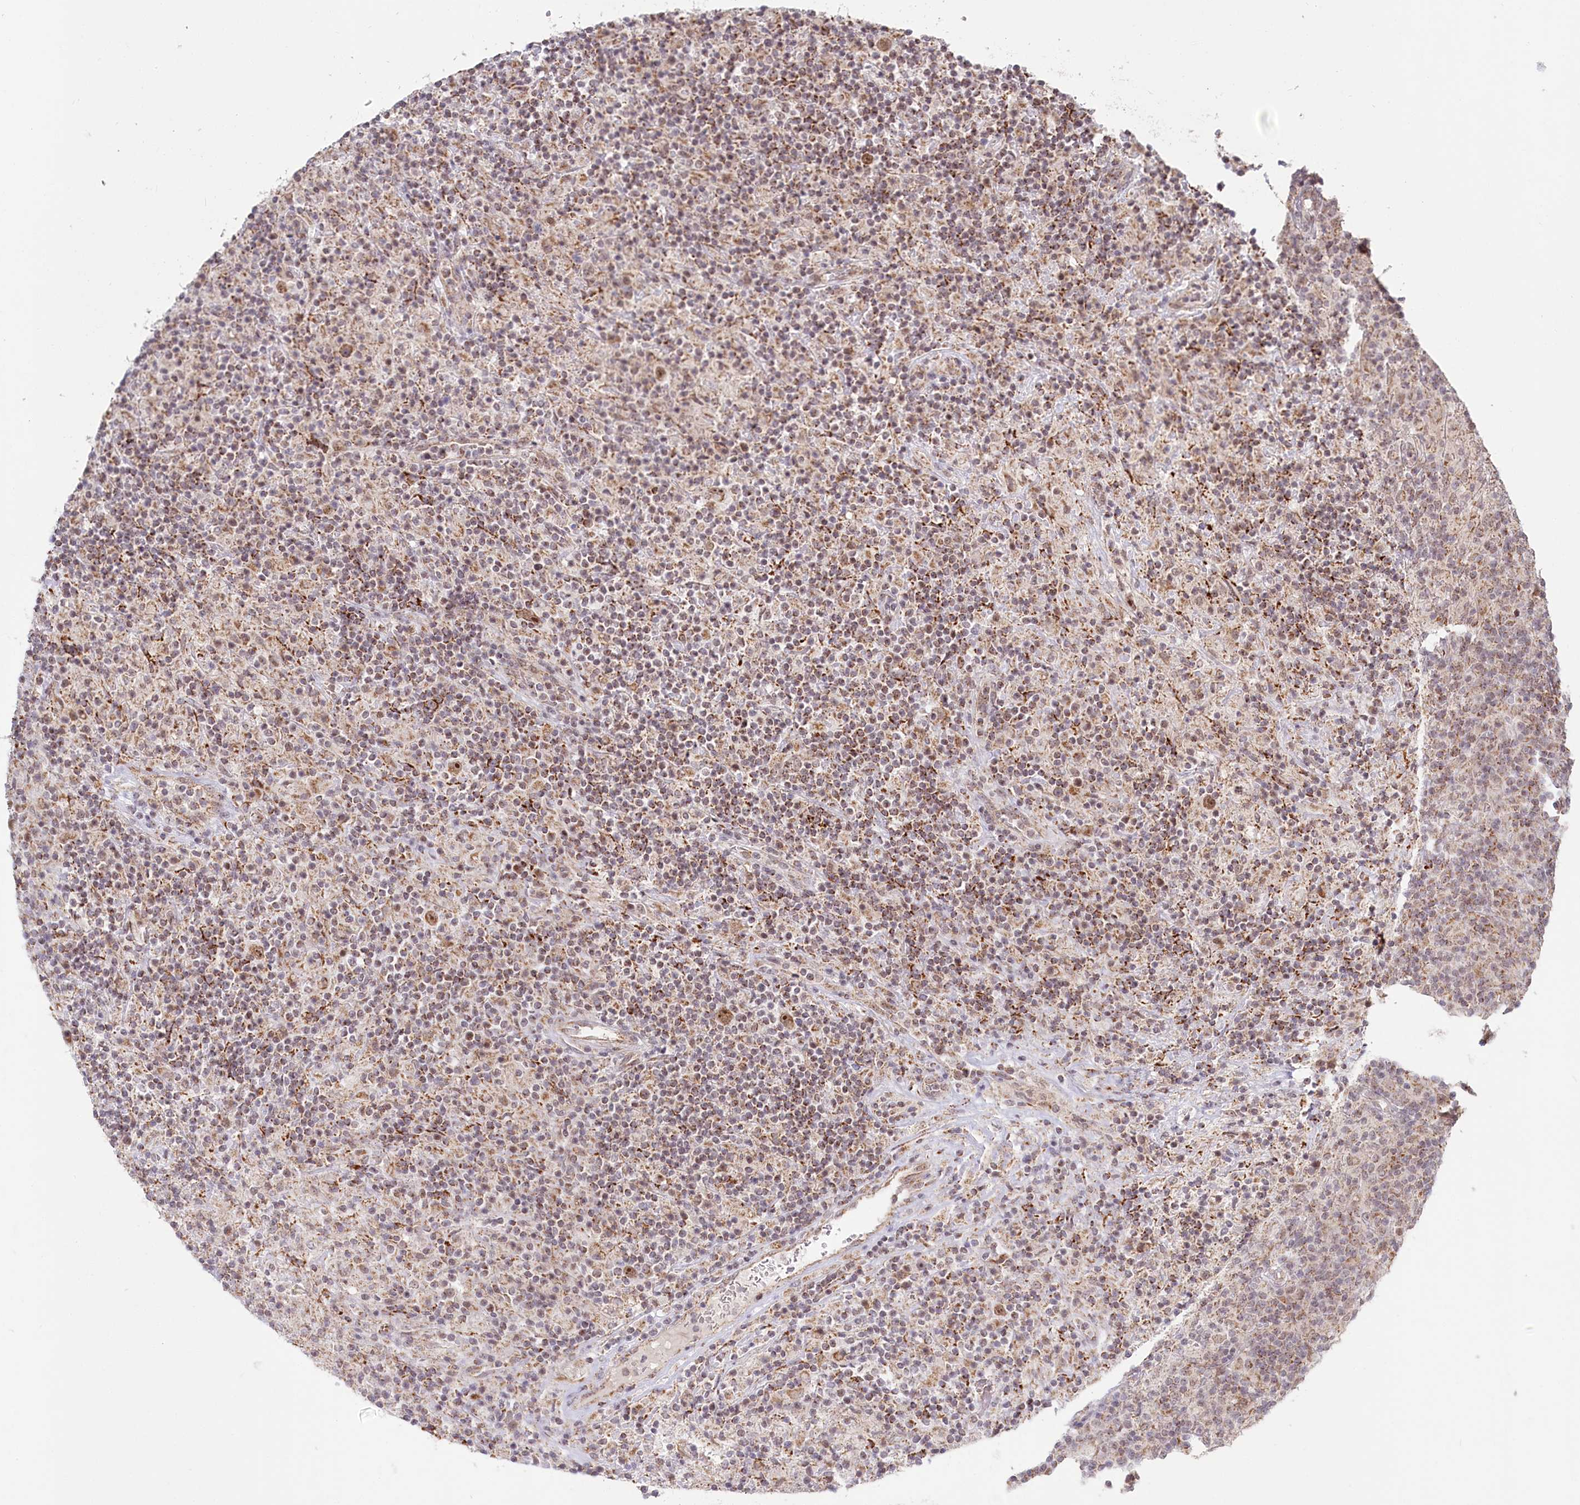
{"staining": {"intensity": "moderate", "quantity": ">75%", "location": "nuclear"}, "tissue": "lymphoma", "cell_type": "Tumor cells", "image_type": "cancer", "snomed": [{"axis": "morphology", "description": "Hodgkin's disease, NOS"}, {"axis": "topography", "description": "Lymph node"}], "caption": "DAB immunohistochemical staining of human lymphoma shows moderate nuclear protein expression in about >75% of tumor cells.", "gene": "RTN4IP1", "patient": {"sex": "male", "age": 70}}